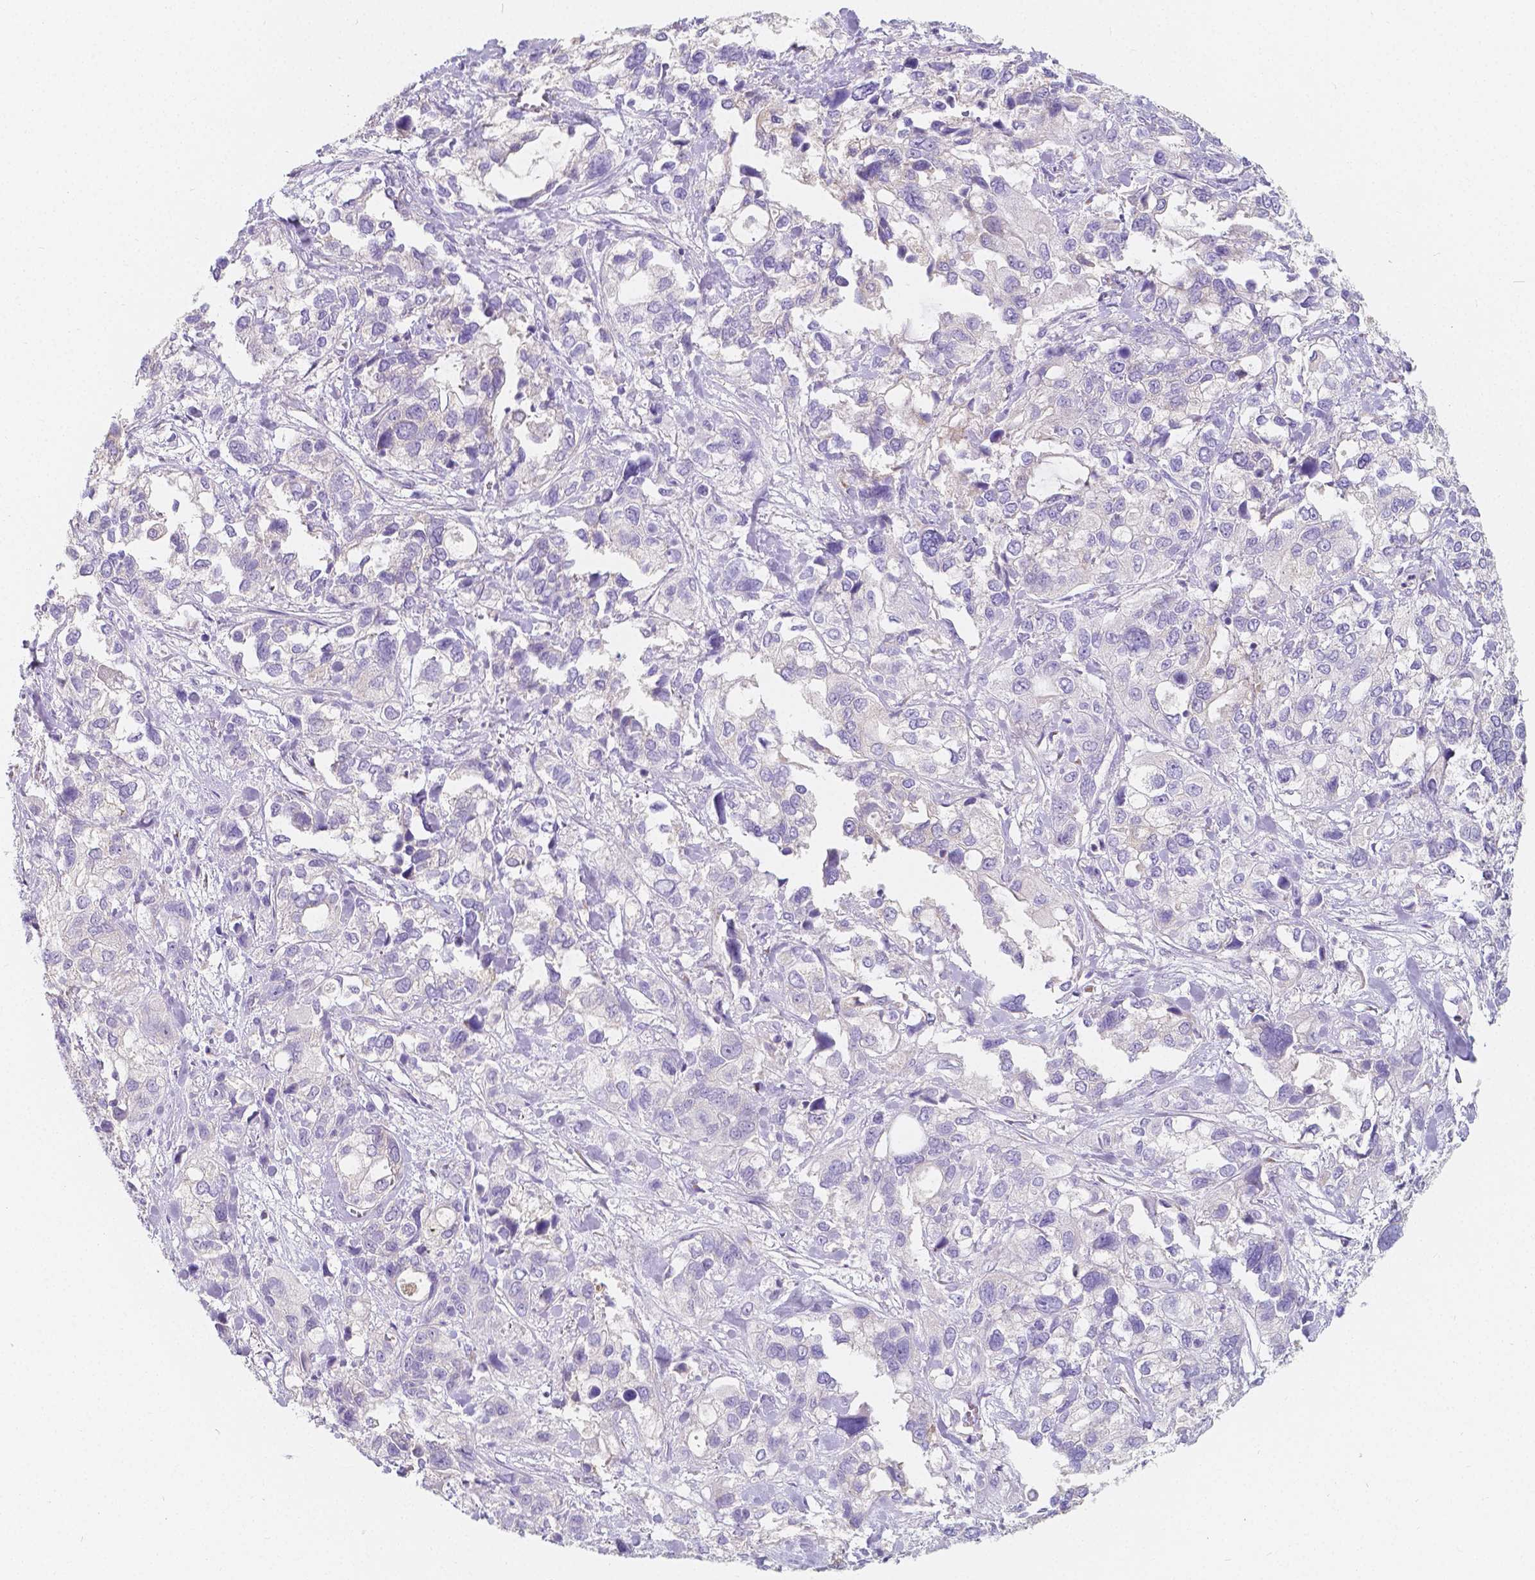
{"staining": {"intensity": "negative", "quantity": "none", "location": "none"}, "tissue": "stomach cancer", "cell_type": "Tumor cells", "image_type": "cancer", "snomed": [{"axis": "morphology", "description": "Adenocarcinoma, NOS"}, {"axis": "topography", "description": "Stomach, upper"}], "caption": "Immunohistochemistry (IHC) of human stomach cancer (adenocarcinoma) shows no staining in tumor cells. Nuclei are stained in blue.", "gene": "RNF186", "patient": {"sex": "female", "age": 81}}